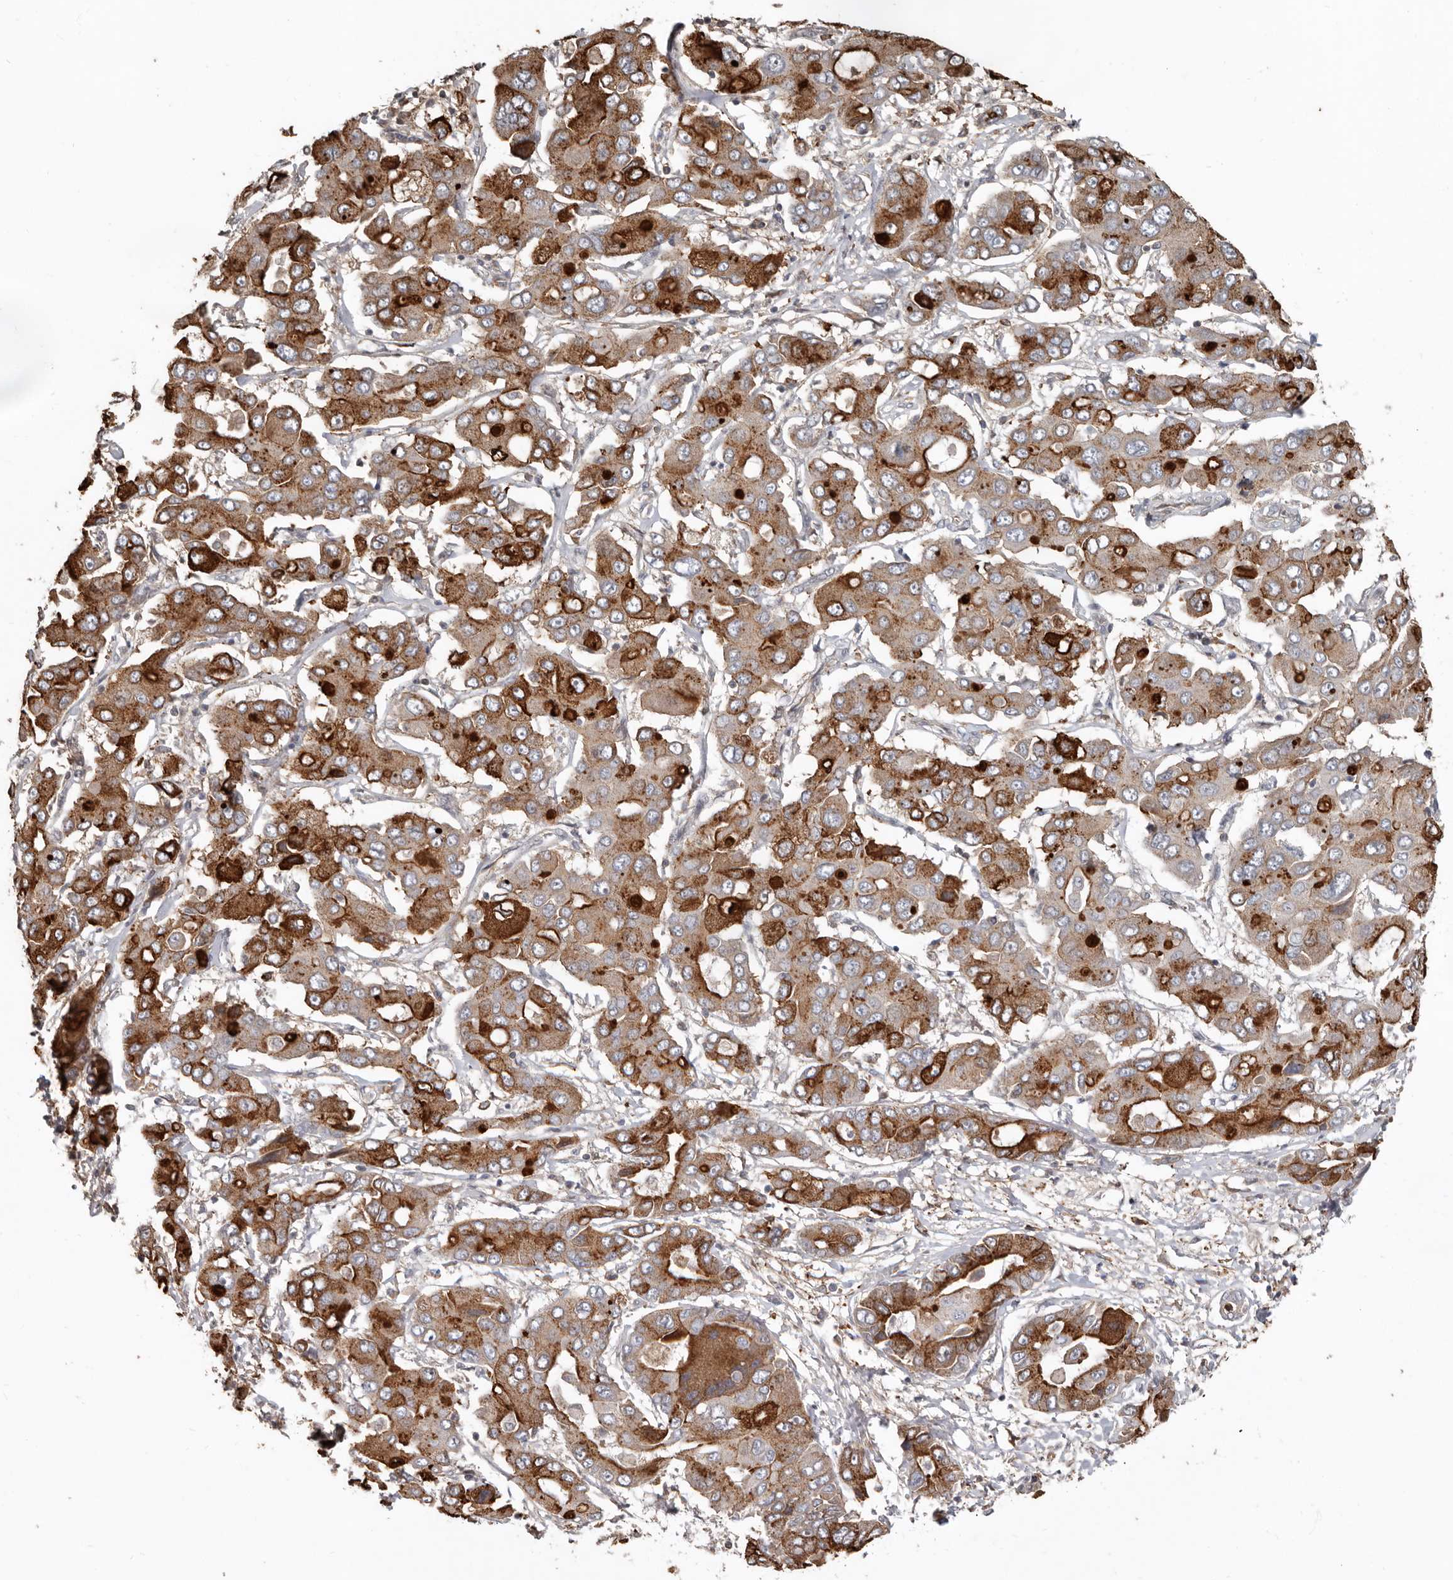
{"staining": {"intensity": "strong", "quantity": "25%-75%", "location": "cytoplasmic/membranous,nuclear"}, "tissue": "liver cancer", "cell_type": "Tumor cells", "image_type": "cancer", "snomed": [{"axis": "morphology", "description": "Cholangiocarcinoma"}, {"axis": "topography", "description": "Liver"}], "caption": "This image demonstrates IHC staining of liver cholangiocarcinoma, with high strong cytoplasmic/membranous and nuclear expression in about 25%-75% of tumor cells.", "gene": "LRGUK", "patient": {"sex": "male", "age": 67}}